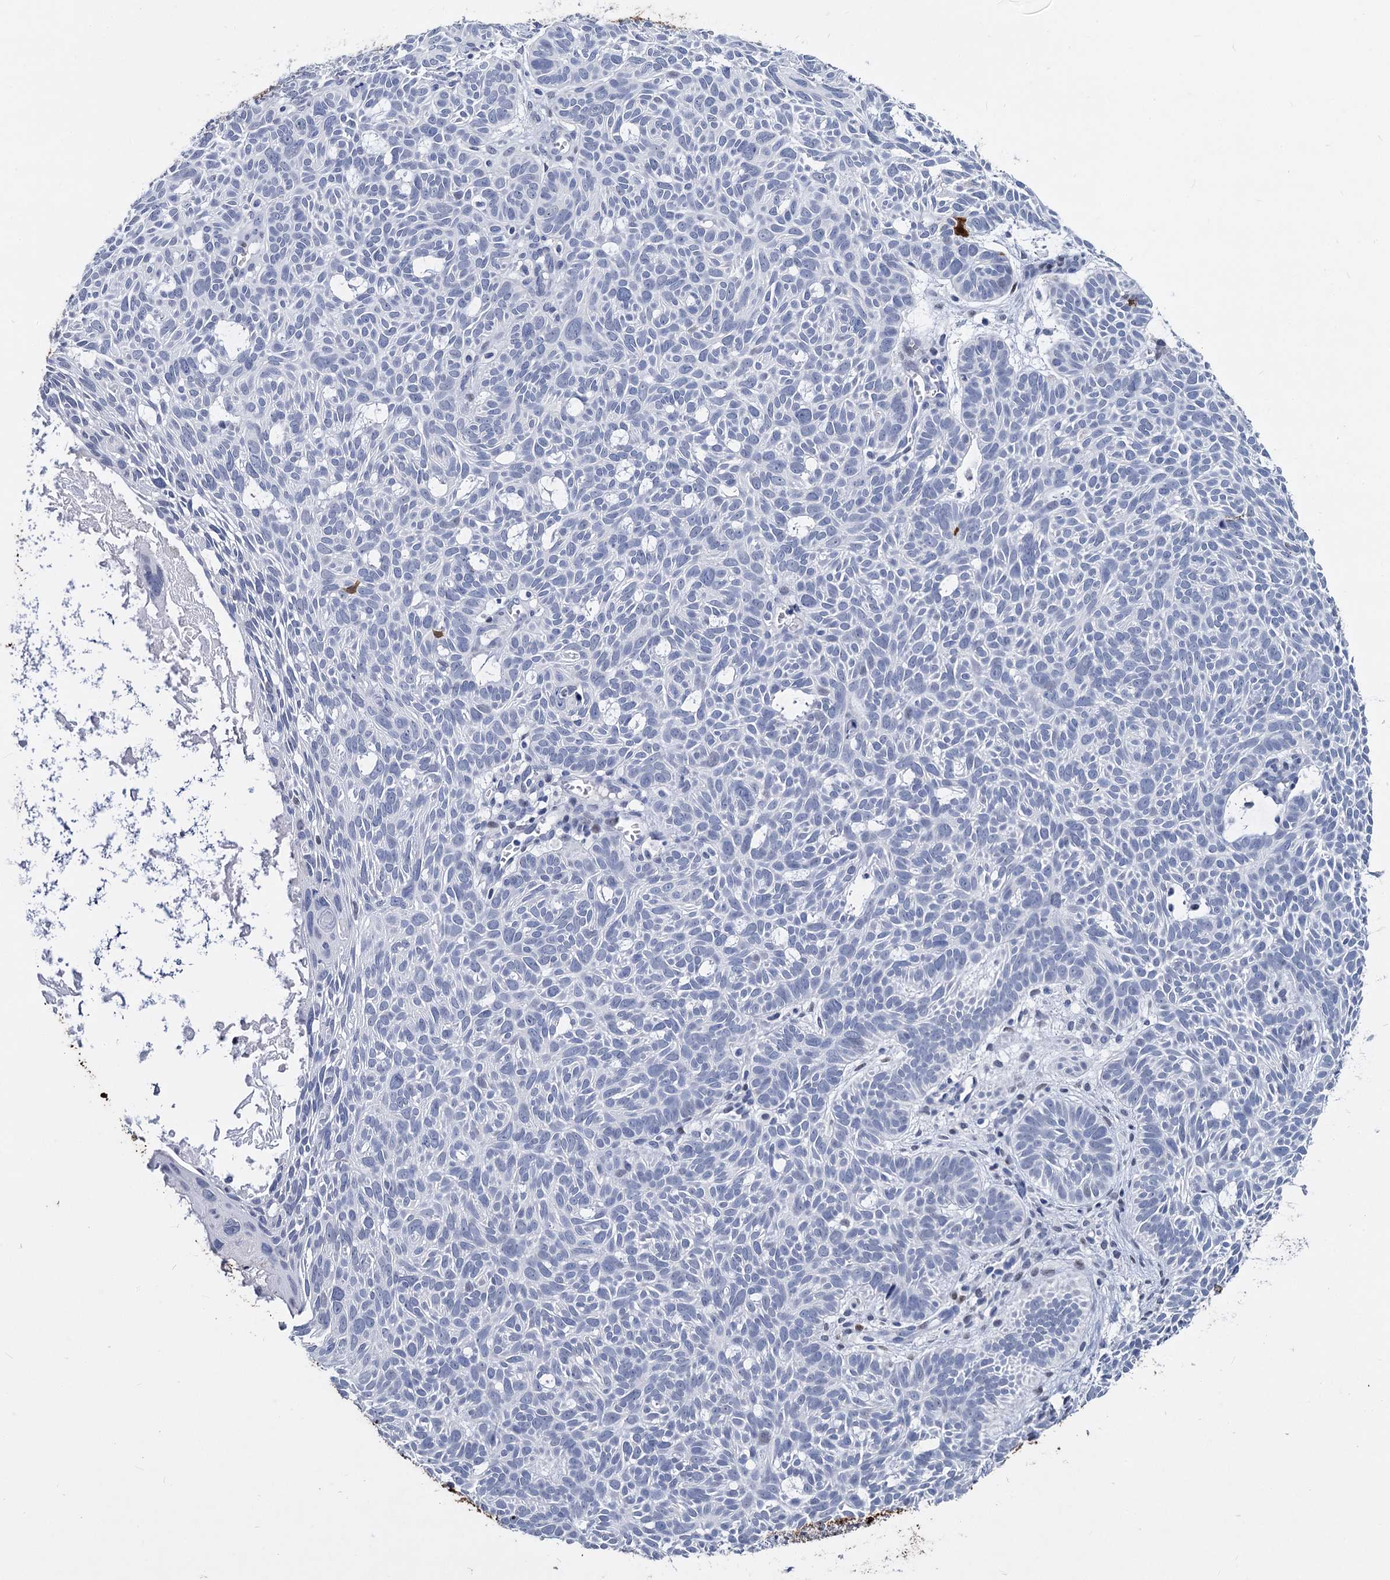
{"staining": {"intensity": "negative", "quantity": "none", "location": "none"}, "tissue": "skin cancer", "cell_type": "Tumor cells", "image_type": "cancer", "snomed": [{"axis": "morphology", "description": "Basal cell carcinoma"}, {"axis": "topography", "description": "Skin"}], "caption": "A micrograph of skin cancer (basal cell carcinoma) stained for a protein exhibits no brown staining in tumor cells.", "gene": "MAGEA4", "patient": {"sex": "male", "age": 69}}